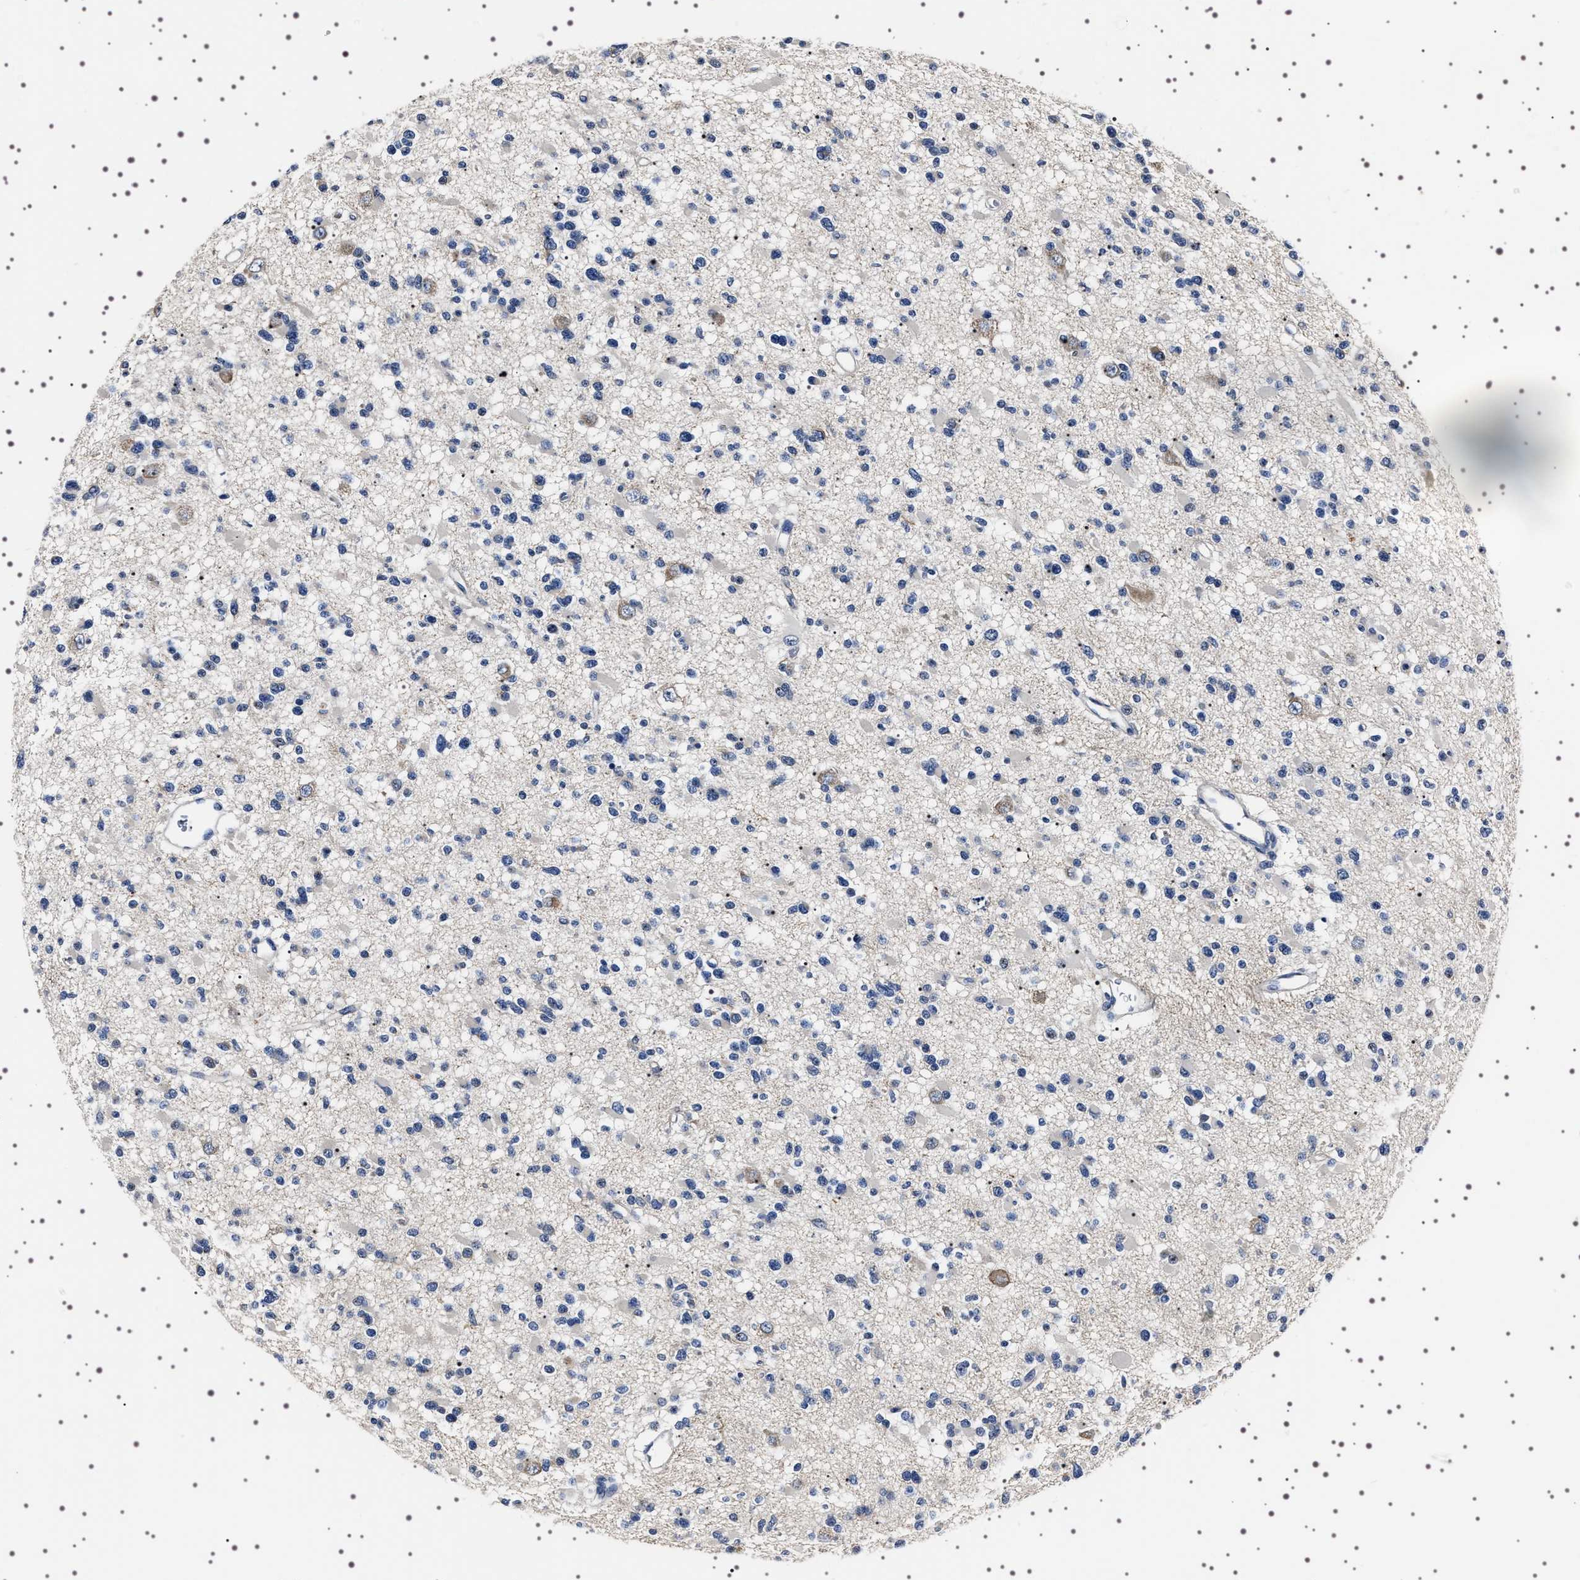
{"staining": {"intensity": "negative", "quantity": "none", "location": "none"}, "tissue": "glioma", "cell_type": "Tumor cells", "image_type": "cancer", "snomed": [{"axis": "morphology", "description": "Glioma, malignant, Low grade"}, {"axis": "topography", "description": "Brain"}], "caption": "Immunohistochemical staining of human malignant low-grade glioma demonstrates no significant staining in tumor cells.", "gene": "TARBP1", "patient": {"sex": "female", "age": 22}}